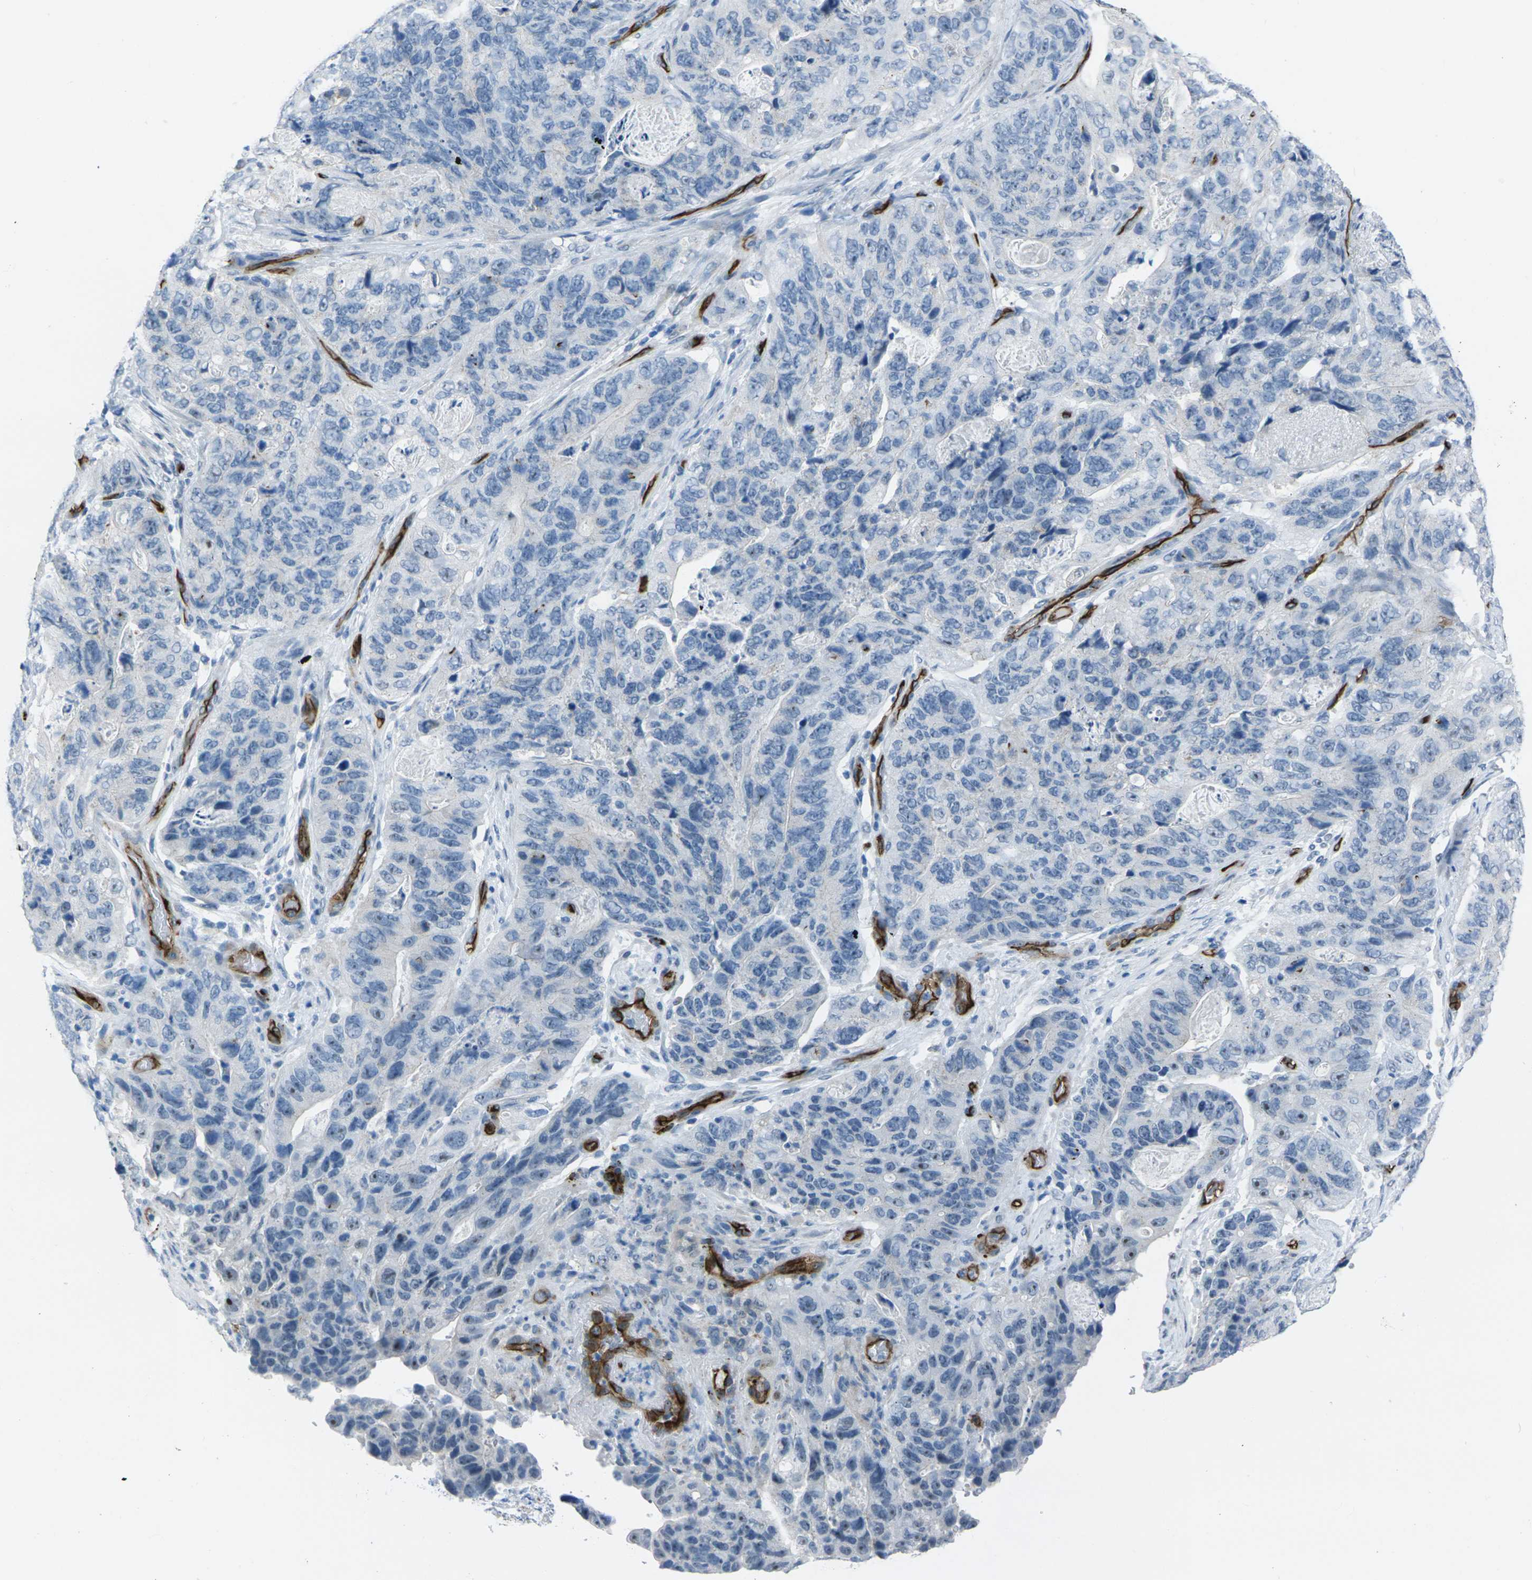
{"staining": {"intensity": "negative", "quantity": "none", "location": "none"}, "tissue": "stomach cancer", "cell_type": "Tumor cells", "image_type": "cancer", "snomed": [{"axis": "morphology", "description": "Adenocarcinoma, NOS"}, {"axis": "topography", "description": "Stomach"}], "caption": "This is a image of IHC staining of stomach adenocarcinoma, which shows no positivity in tumor cells. (Brightfield microscopy of DAB (3,3'-diaminobenzidine) immunohistochemistry at high magnification).", "gene": "HSPA12B", "patient": {"sex": "female", "age": 89}}